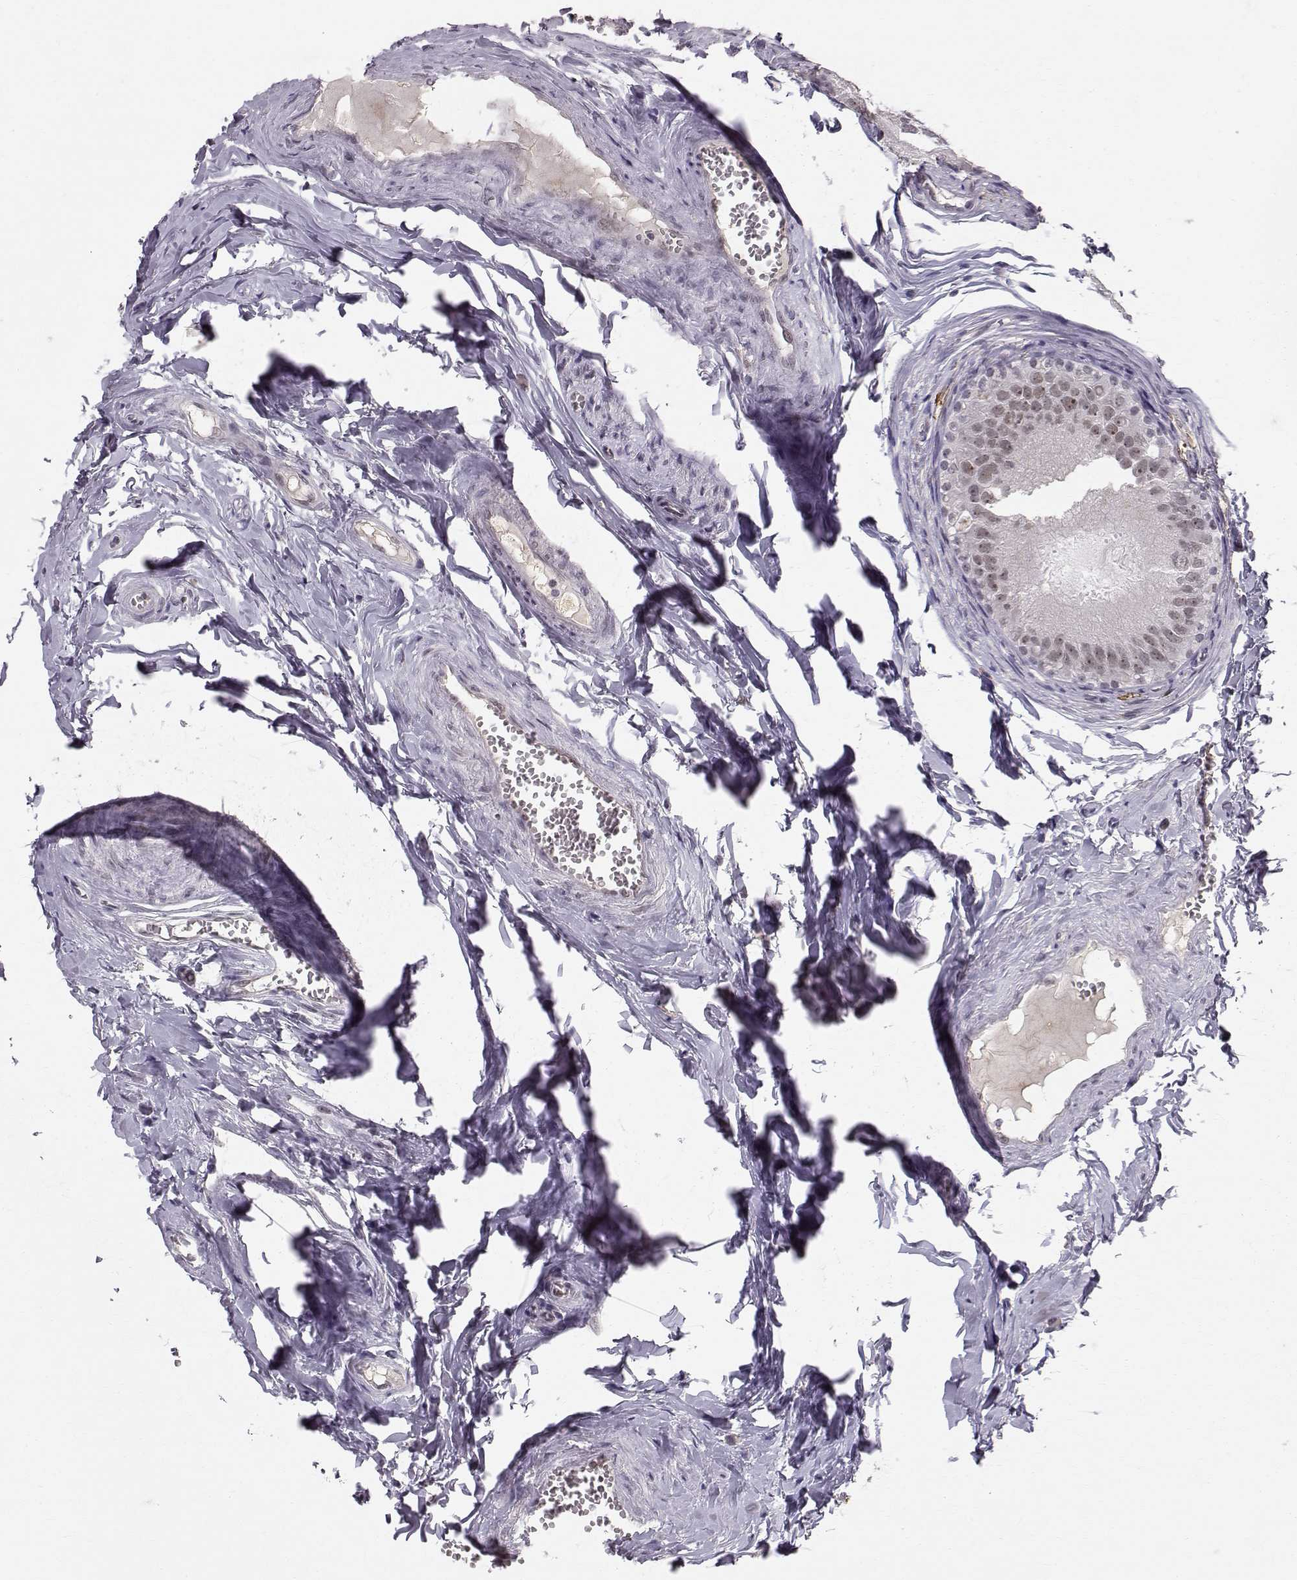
{"staining": {"intensity": "weak", "quantity": "<25%", "location": "nuclear"}, "tissue": "epididymis", "cell_type": "Glandular cells", "image_type": "normal", "snomed": [{"axis": "morphology", "description": "Normal tissue, NOS"}, {"axis": "topography", "description": "Epididymis"}], "caption": "A high-resolution histopathology image shows IHC staining of normal epididymis, which demonstrates no significant positivity in glandular cells.", "gene": "RPP38", "patient": {"sex": "male", "age": 45}}